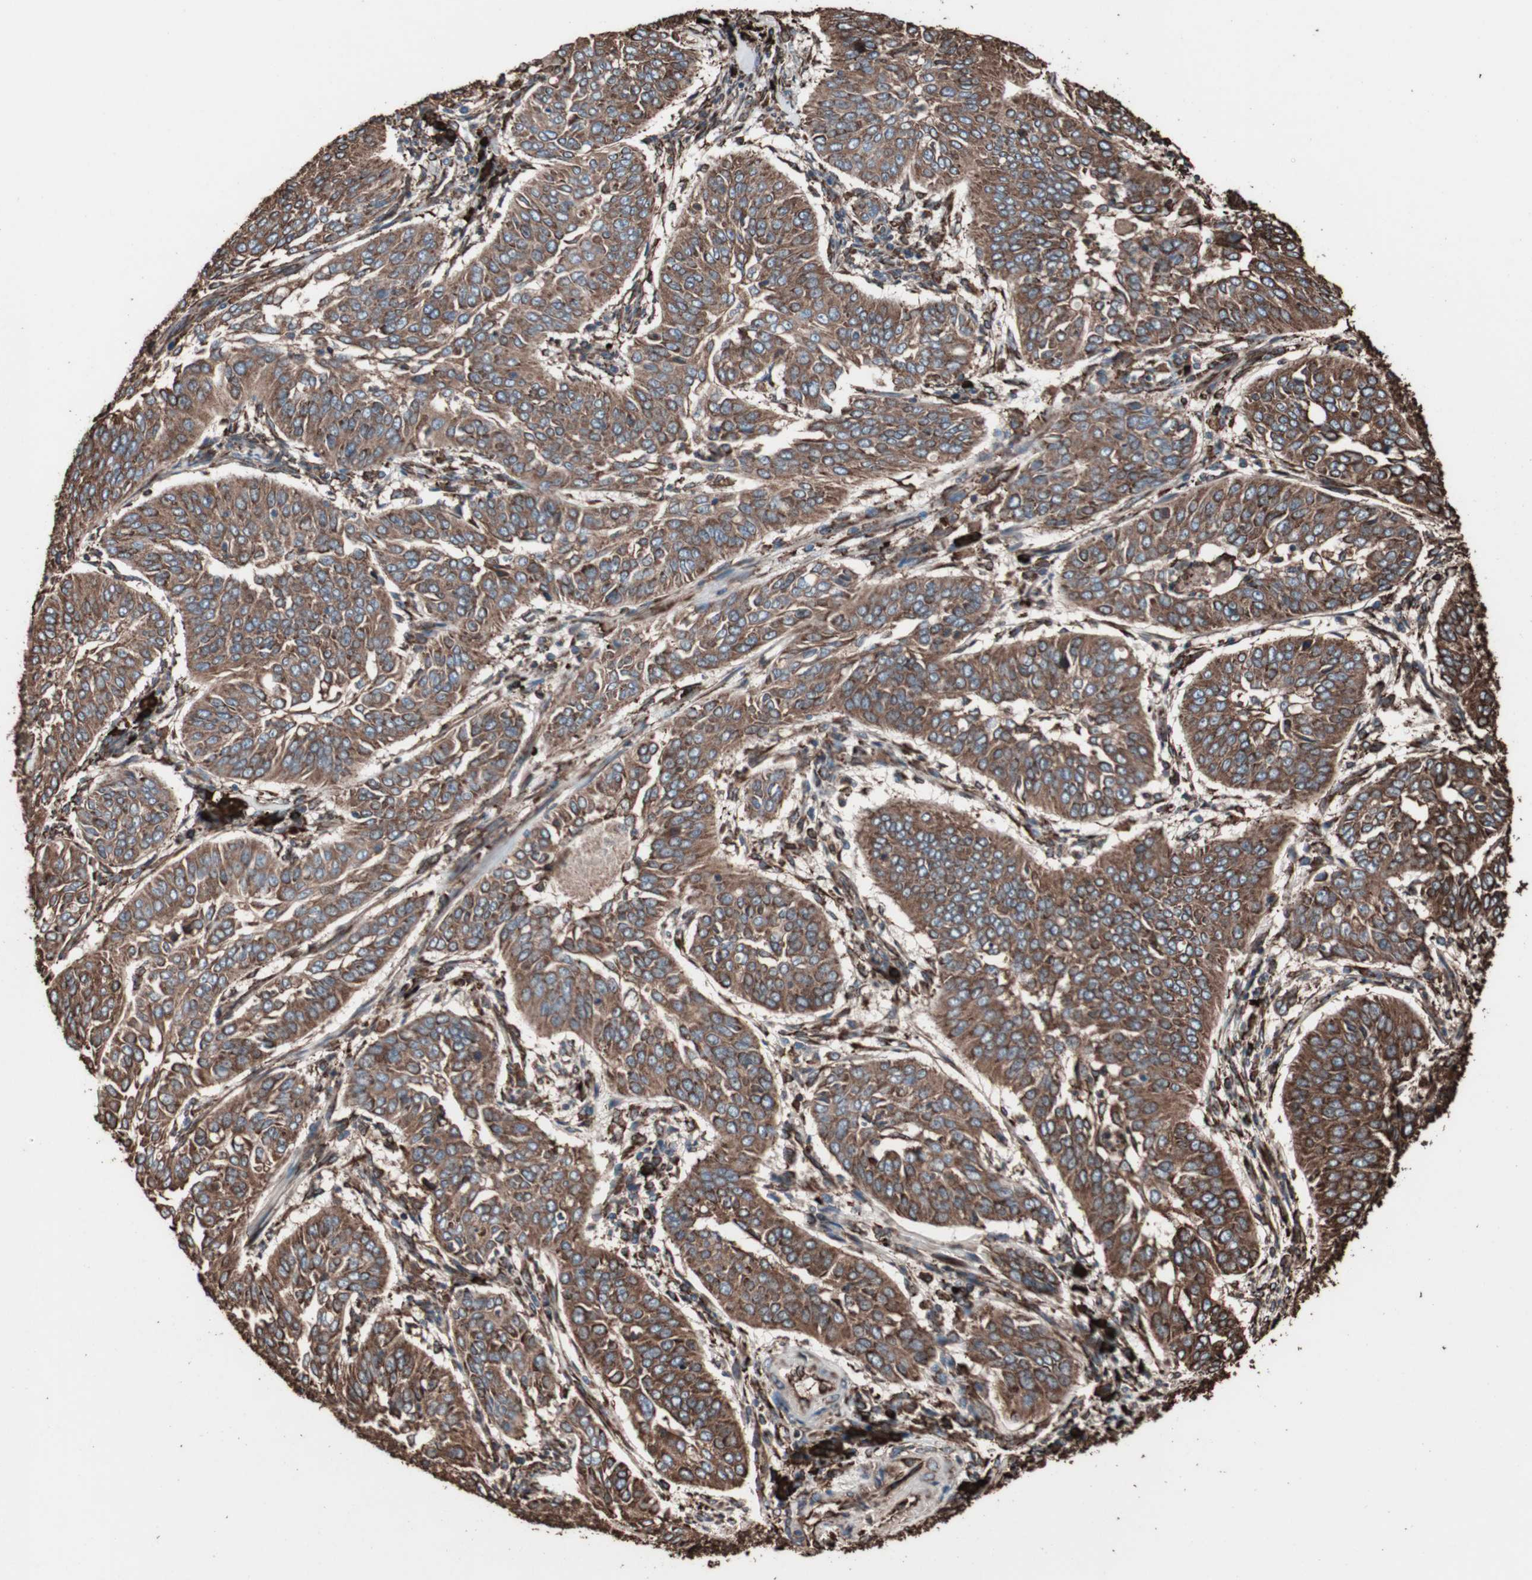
{"staining": {"intensity": "moderate", "quantity": ">75%", "location": "cytoplasmic/membranous"}, "tissue": "cervical cancer", "cell_type": "Tumor cells", "image_type": "cancer", "snomed": [{"axis": "morphology", "description": "Normal tissue, NOS"}, {"axis": "morphology", "description": "Squamous cell carcinoma, NOS"}, {"axis": "topography", "description": "Cervix"}], "caption": "There is medium levels of moderate cytoplasmic/membranous staining in tumor cells of cervical cancer, as demonstrated by immunohistochemical staining (brown color).", "gene": "HSP90B1", "patient": {"sex": "female", "age": 39}}